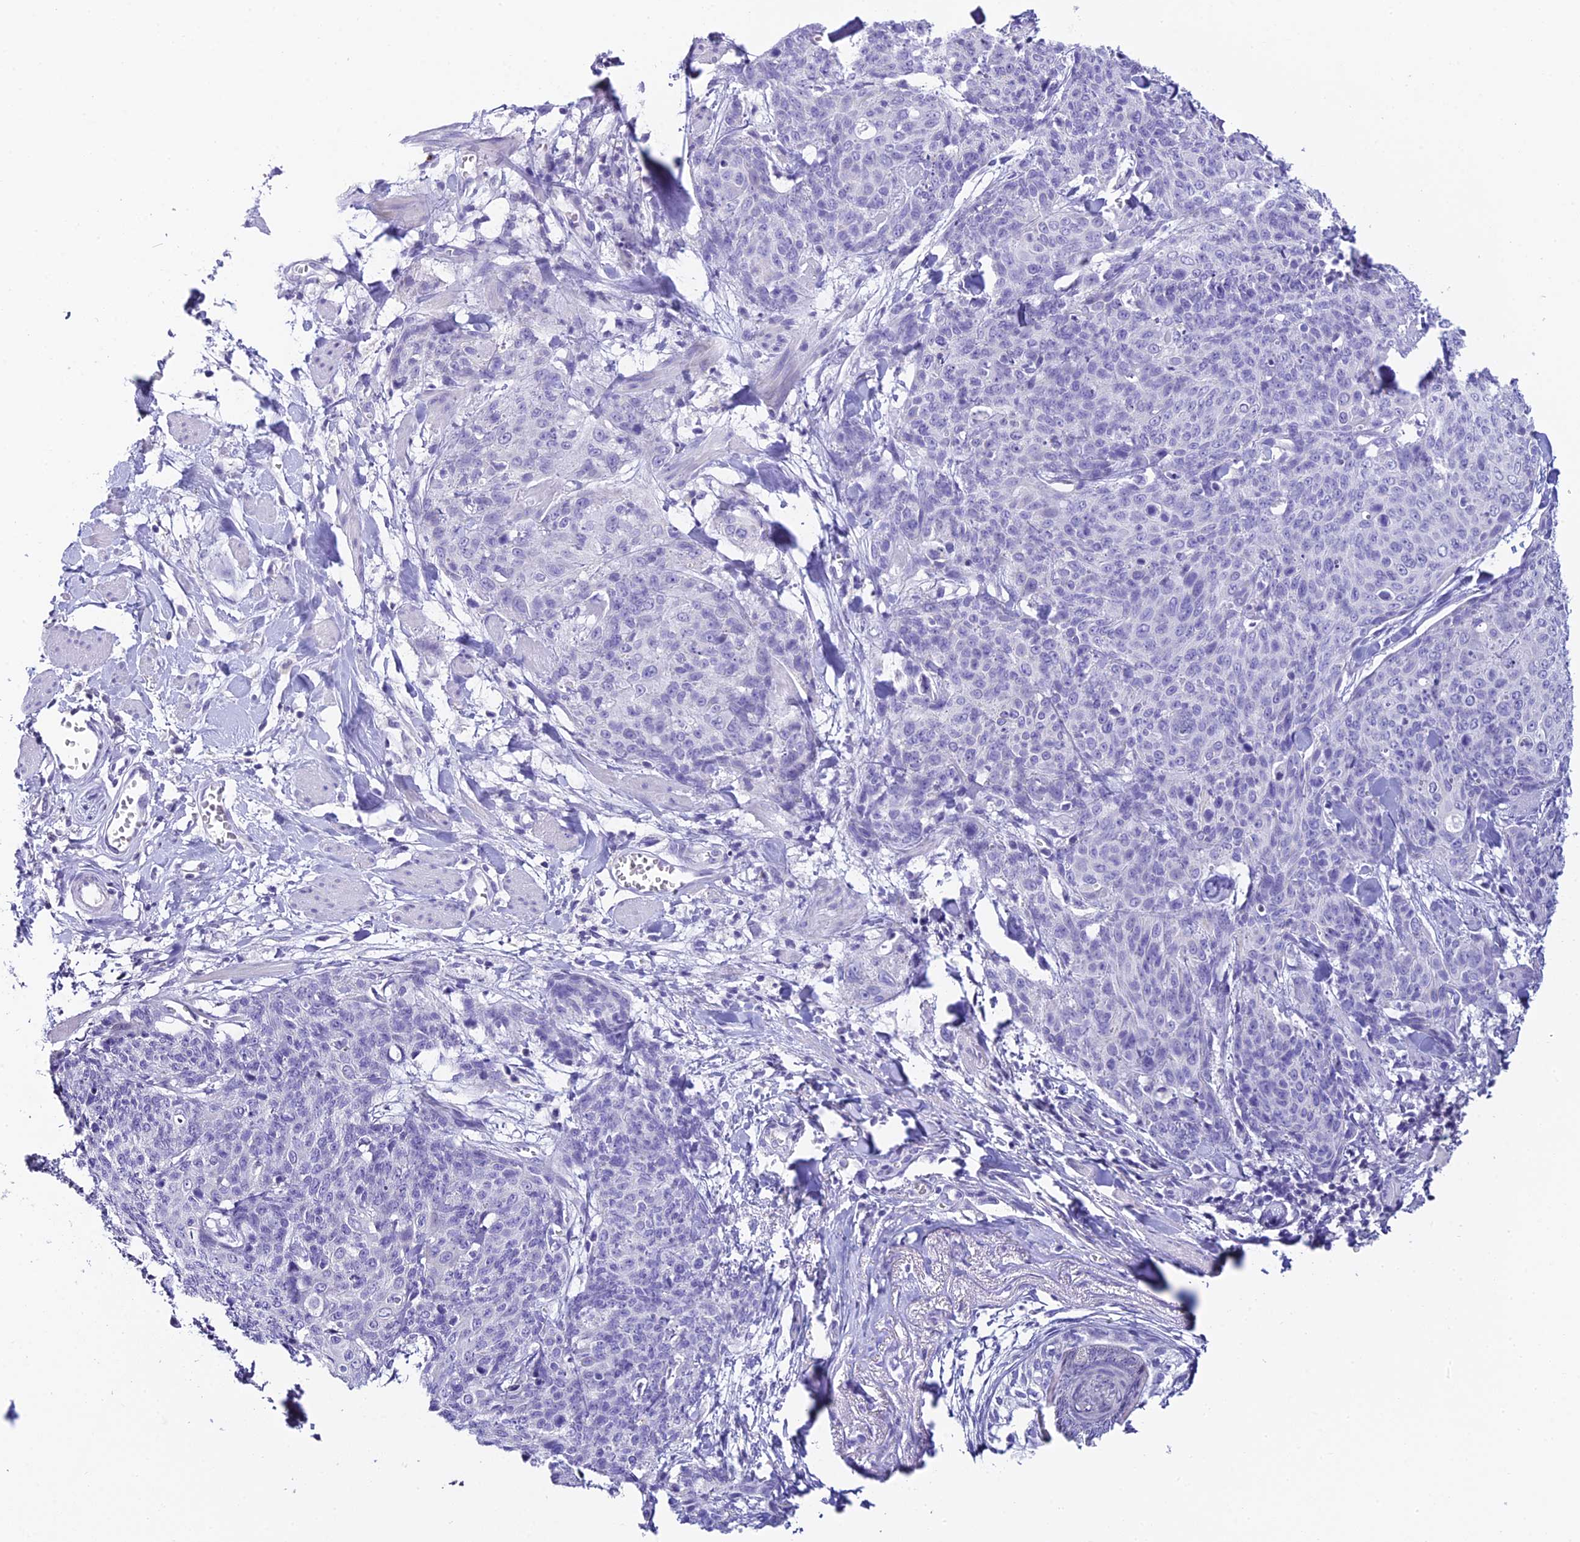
{"staining": {"intensity": "negative", "quantity": "none", "location": "none"}, "tissue": "skin cancer", "cell_type": "Tumor cells", "image_type": "cancer", "snomed": [{"axis": "morphology", "description": "Squamous cell carcinoma, NOS"}, {"axis": "topography", "description": "Skin"}, {"axis": "topography", "description": "Vulva"}], "caption": "Histopathology image shows no significant protein expression in tumor cells of skin squamous cell carcinoma. (Brightfield microscopy of DAB immunohistochemistry (IHC) at high magnification).", "gene": "C12orf29", "patient": {"sex": "female", "age": 85}}